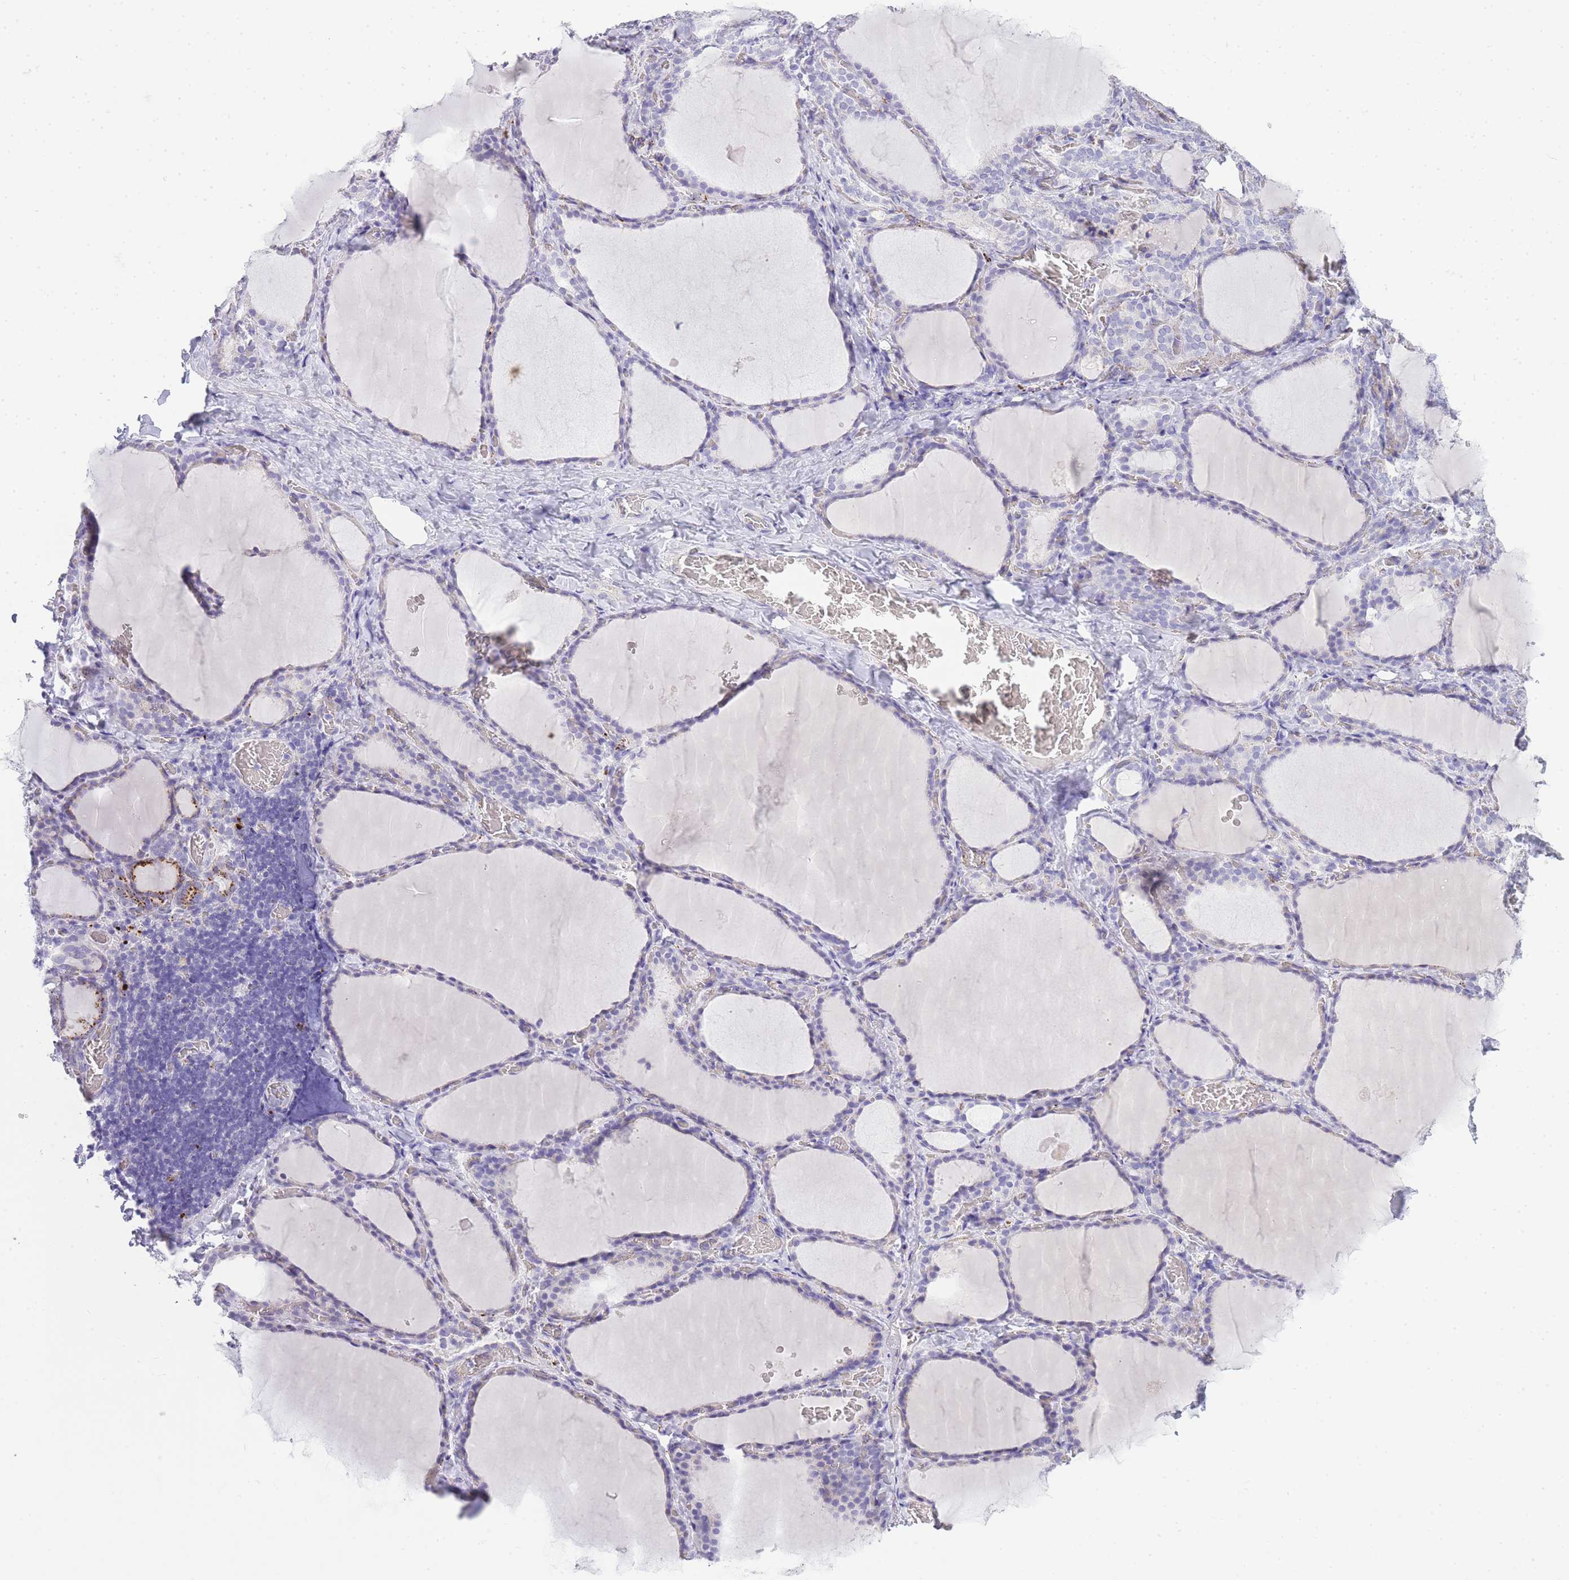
{"staining": {"intensity": "negative", "quantity": "none", "location": "none"}, "tissue": "thyroid gland", "cell_type": "Glandular cells", "image_type": "normal", "snomed": [{"axis": "morphology", "description": "Normal tissue, NOS"}, {"axis": "topography", "description": "Thyroid gland"}], "caption": "Immunohistochemistry image of normal thyroid gland: thyroid gland stained with DAB (3,3'-diaminobenzidine) exhibits no significant protein staining in glandular cells. (DAB immunohistochemistry, high magnification).", "gene": "RHO", "patient": {"sex": "female", "age": 39}}